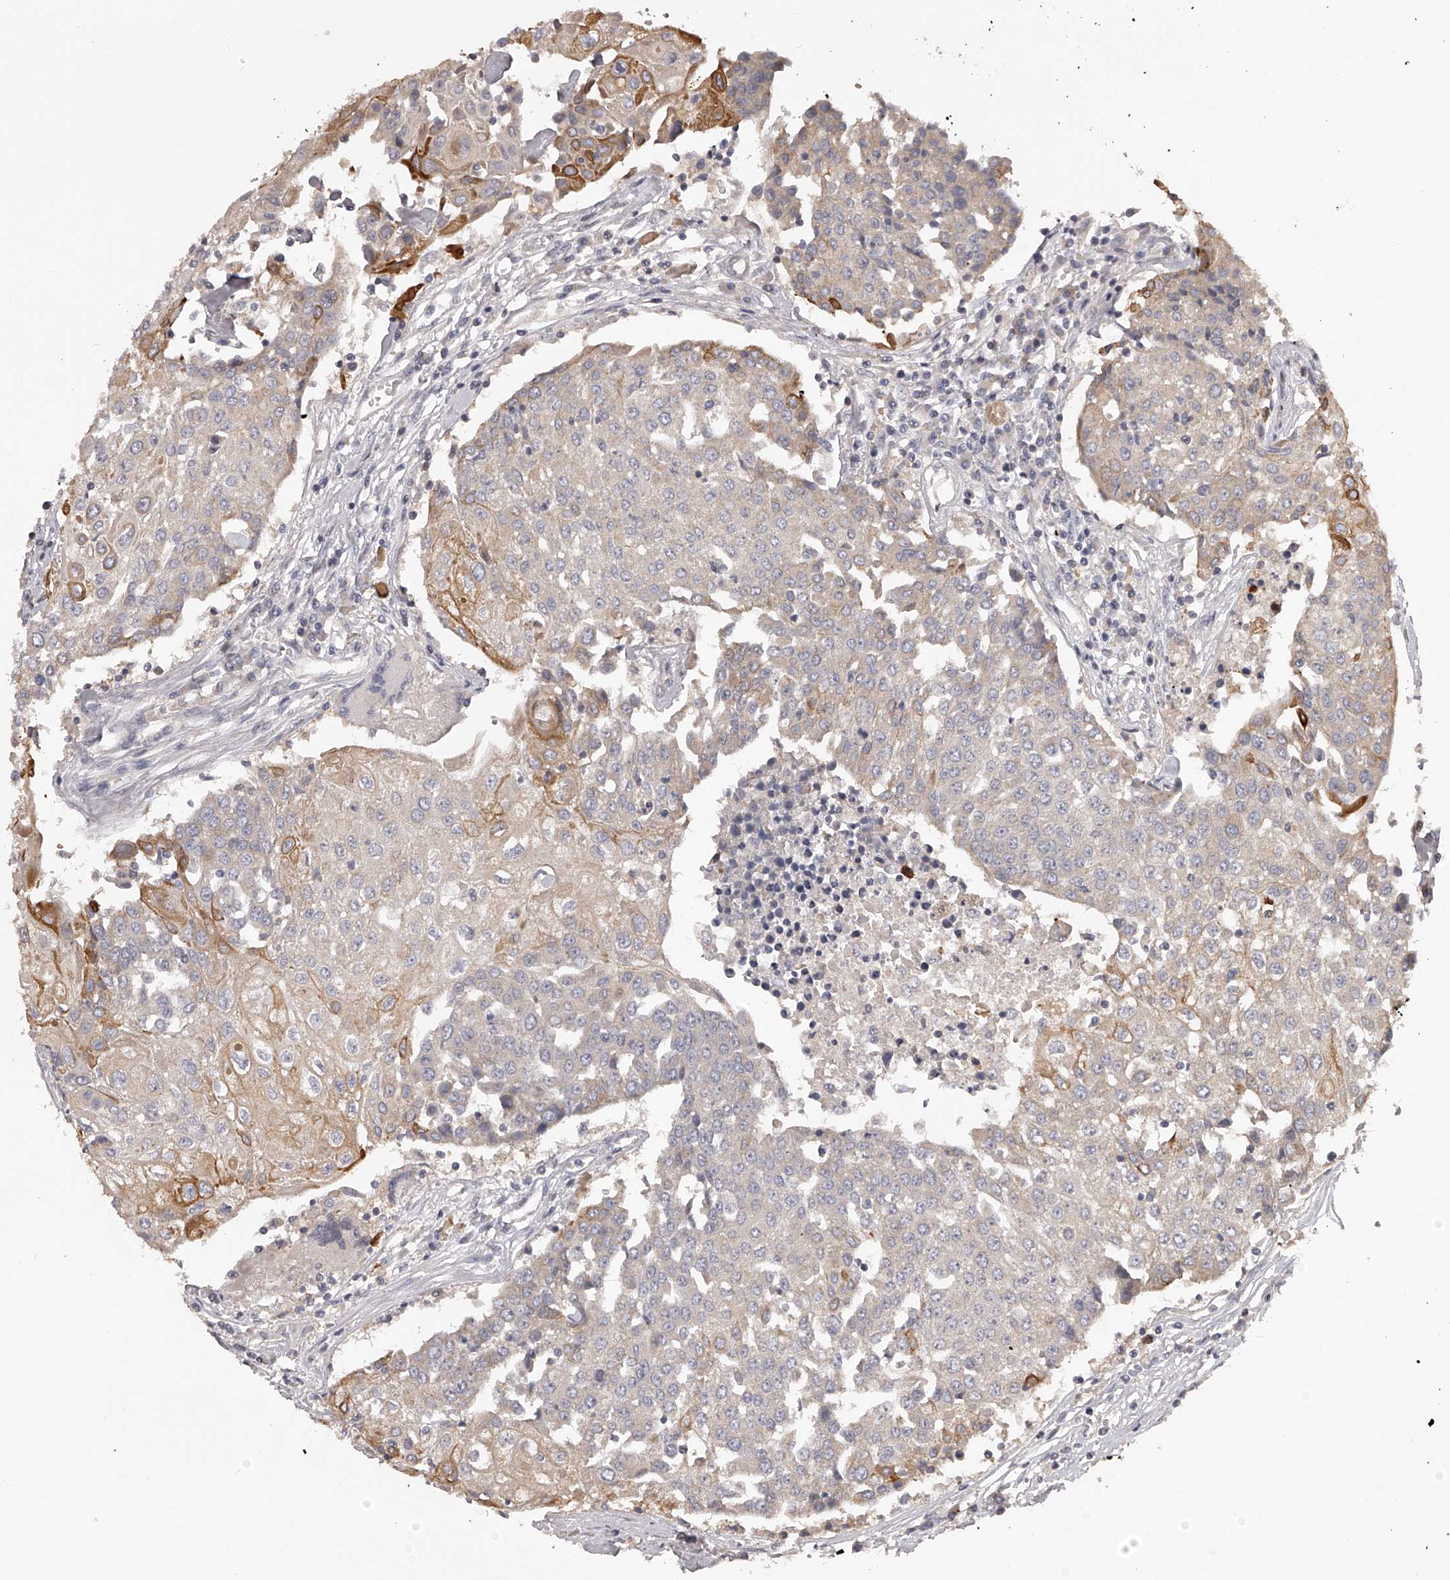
{"staining": {"intensity": "moderate", "quantity": "<25%", "location": "cytoplasmic/membranous"}, "tissue": "urothelial cancer", "cell_type": "Tumor cells", "image_type": "cancer", "snomed": [{"axis": "morphology", "description": "Urothelial carcinoma, High grade"}, {"axis": "topography", "description": "Urinary bladder"}], "caption": "DAB (3,3'-diaminobenzidine) immunohistochemical staining of human high-grade urothelial carcinoma displays moderate cytoplasmic/membranous protein staining in approximately <25% of tumor cells.", "gene": "TNN", "patient": {"sex": "female", "age": 85}}